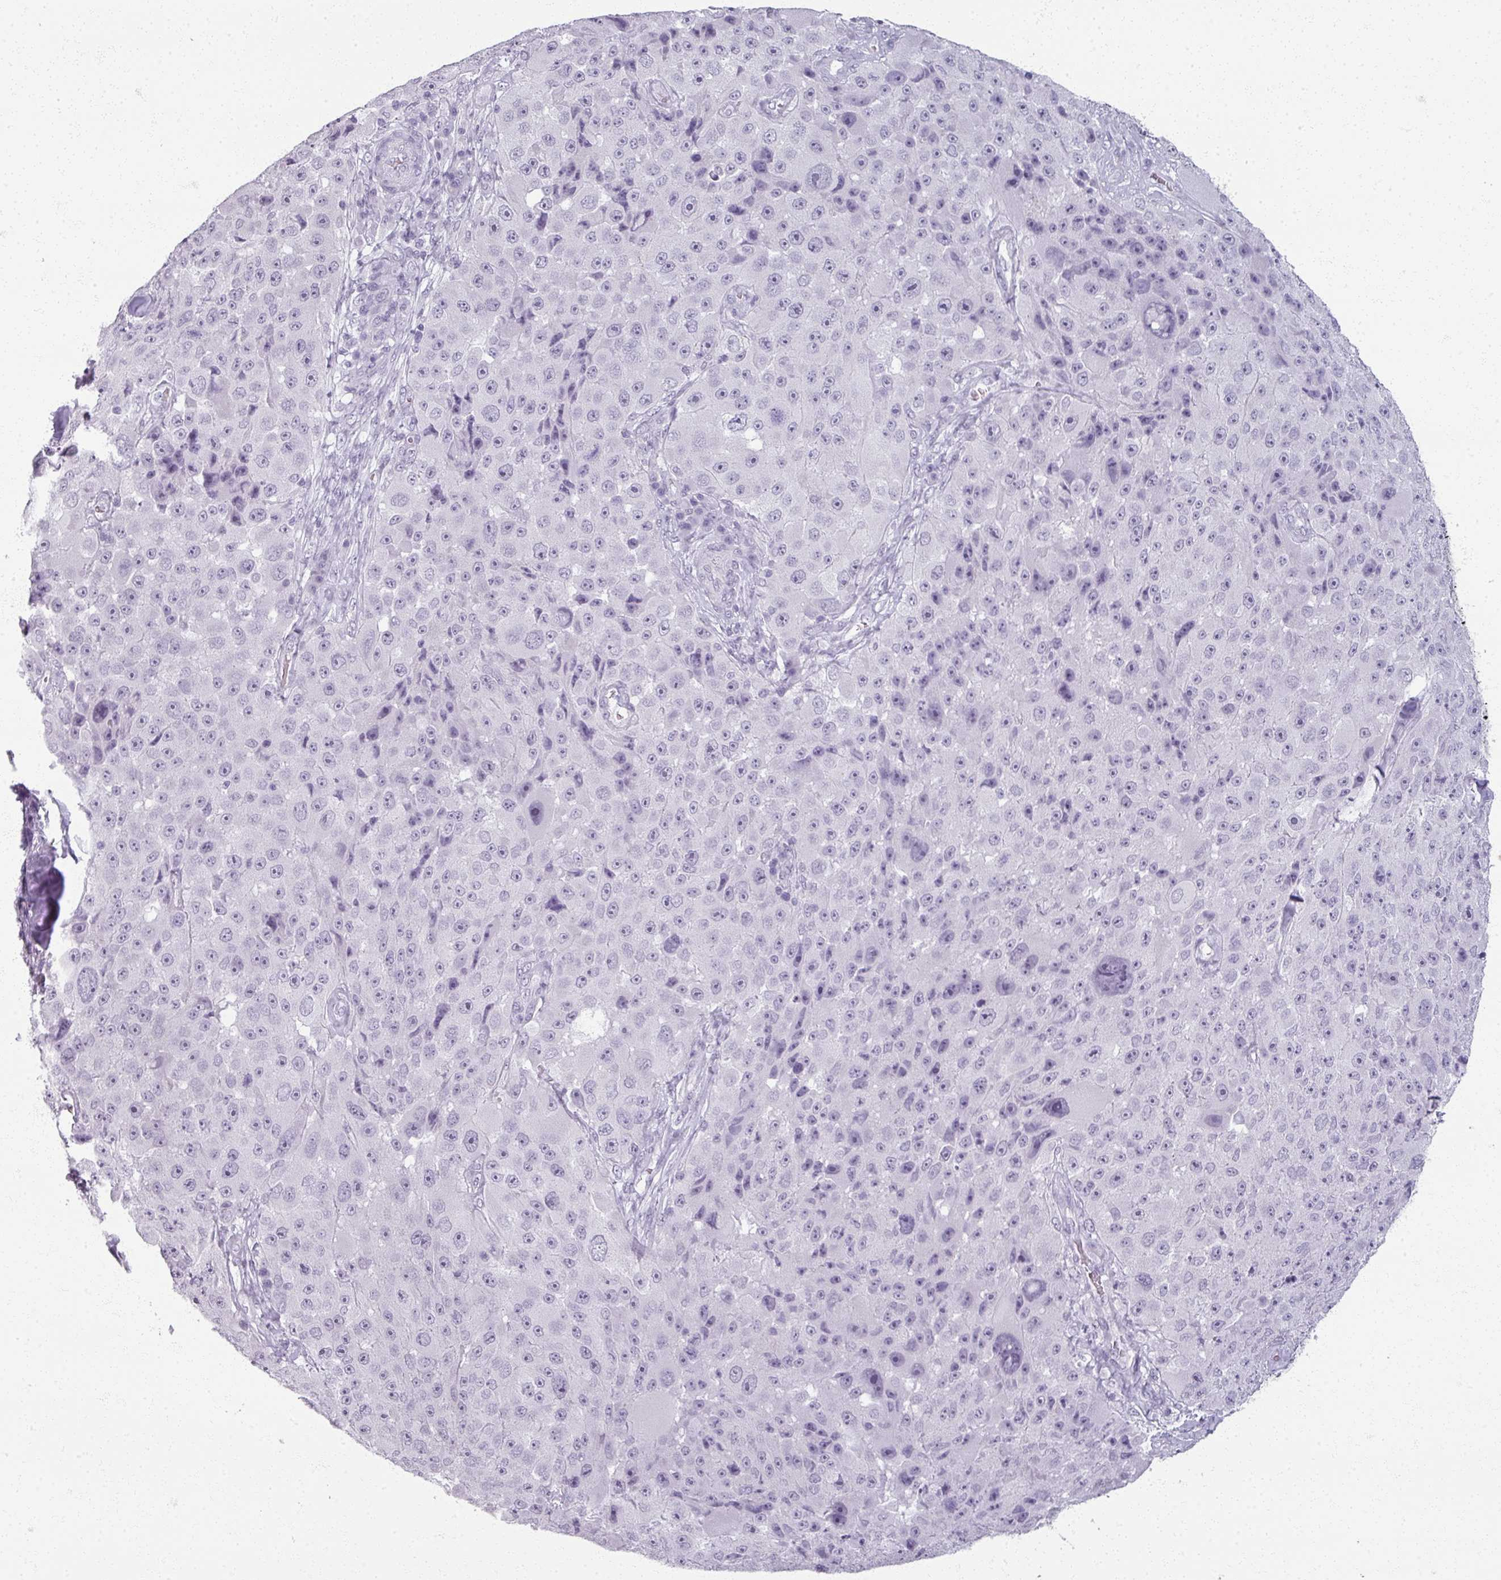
{"staining": {"intensity": "negative", "quantity": "none", "location": "none"}, "tissue": "melanoma", "cell_type": "Tumor cells", "image_type": "cancer", "snomed": [{"axis": "morphology", "description": "Malignant melanoma, Metastatic site"}, {"axis": "topography", "description": "Lymph node"}], "caption": "Tumor cells are negative for brown protein staining in melanoma. (DAB immunohistochemistry (IHC), high magnification).", "gene": "RFPL2", "patient": {"sex": "male", "age": 62}}